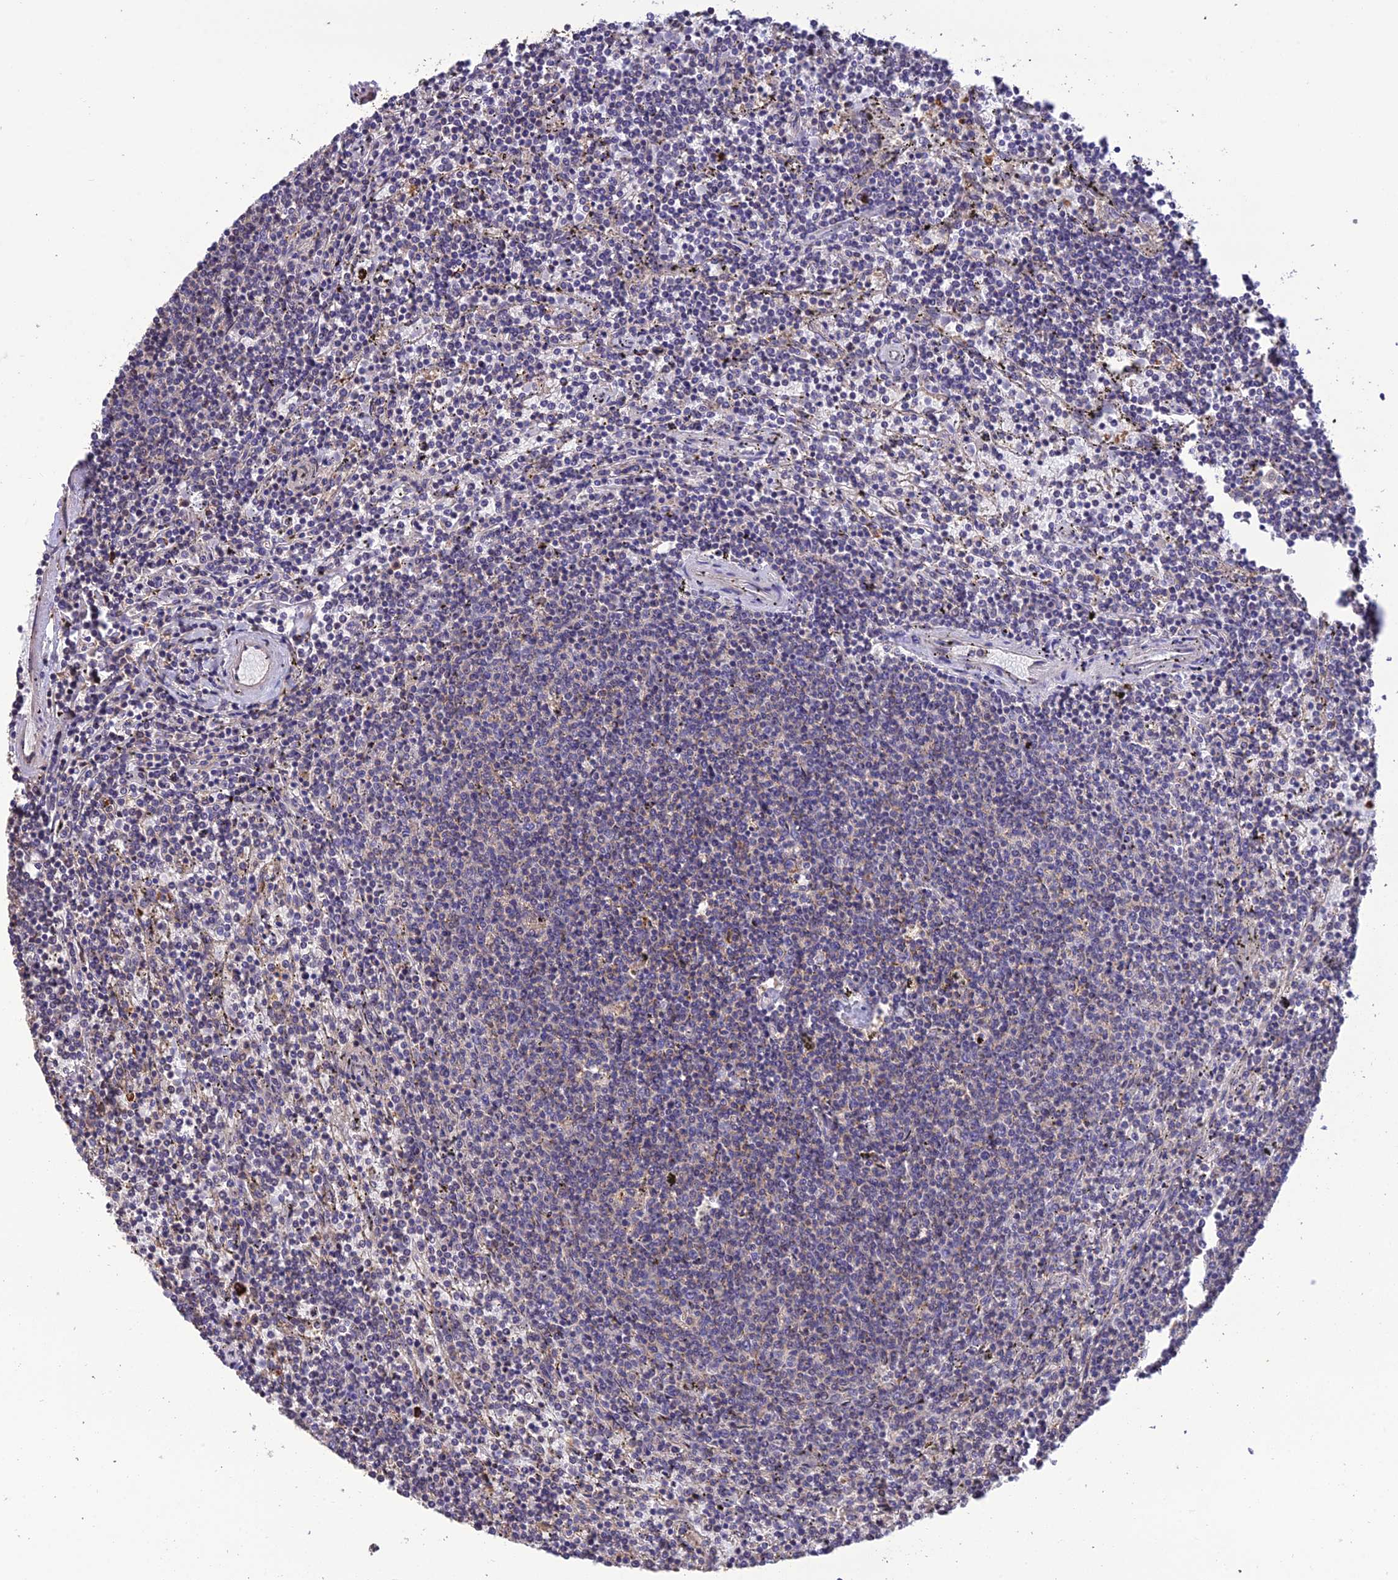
{"staining": {"intensity": "negative", "quantity": "none", "location": "none"}, "tissue": "lymphoma", "cell_type": "Tumor cells", "image_type": "cancer", "snomed": [{"axis": "morphology", "description": "Malignant lymphoma, non-Hodgkin's type, Low grade"}, {"axis": "topography", "description": "Spleen"}], "caption": "Tumor cells show no significant positivity in malignant lymphoma, non-Hodgkin's type (low-grade). The staining was performed using DAB to visualize the protein expression in brown, while the nuclei were stained in blue with hematoxylin (Magnification: 20x).", "gene": "MIOS", "patient": {"sex": "female", "age": 50}}